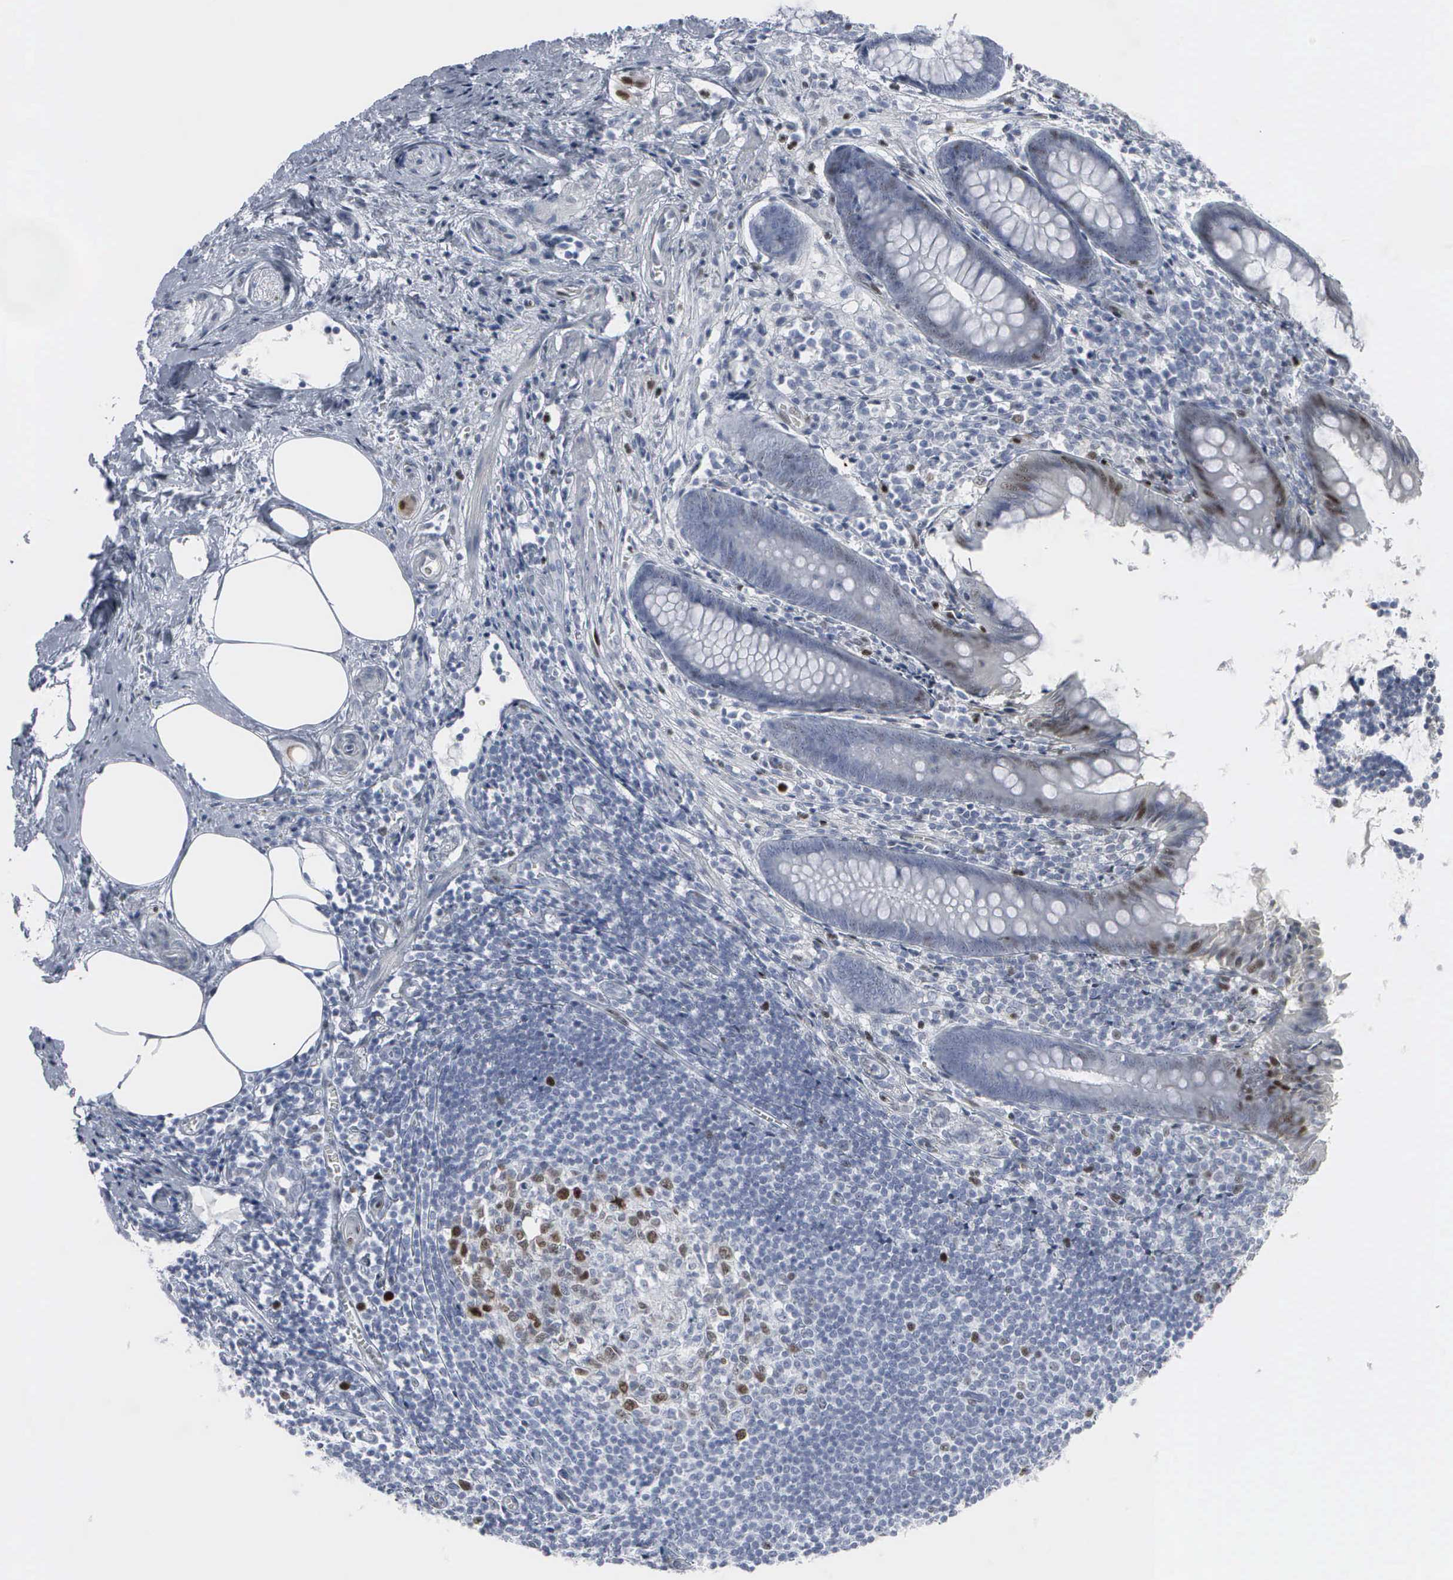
{"staining": {"intensity": "moderate", "quantity": "<25%", "location": "nuclear"}, "tissue": "appendix", "cell_type": "Glandular cells", "image_type": "normal", "snomed": [{"axis": "morphology", "description": "Normal tissue, NOS"}, {"axis": "topography", "description": "Appendix"}], "caption": "The micrograph displays staining of normal appendix, revealing moderate nuclear protein positivity (brown color) within glandular cells. (brown staining indicates protein expression, while blue staining denotes nuclei).", "gene": "CCND3", "patient": {"sex": "female", "age": 36}}